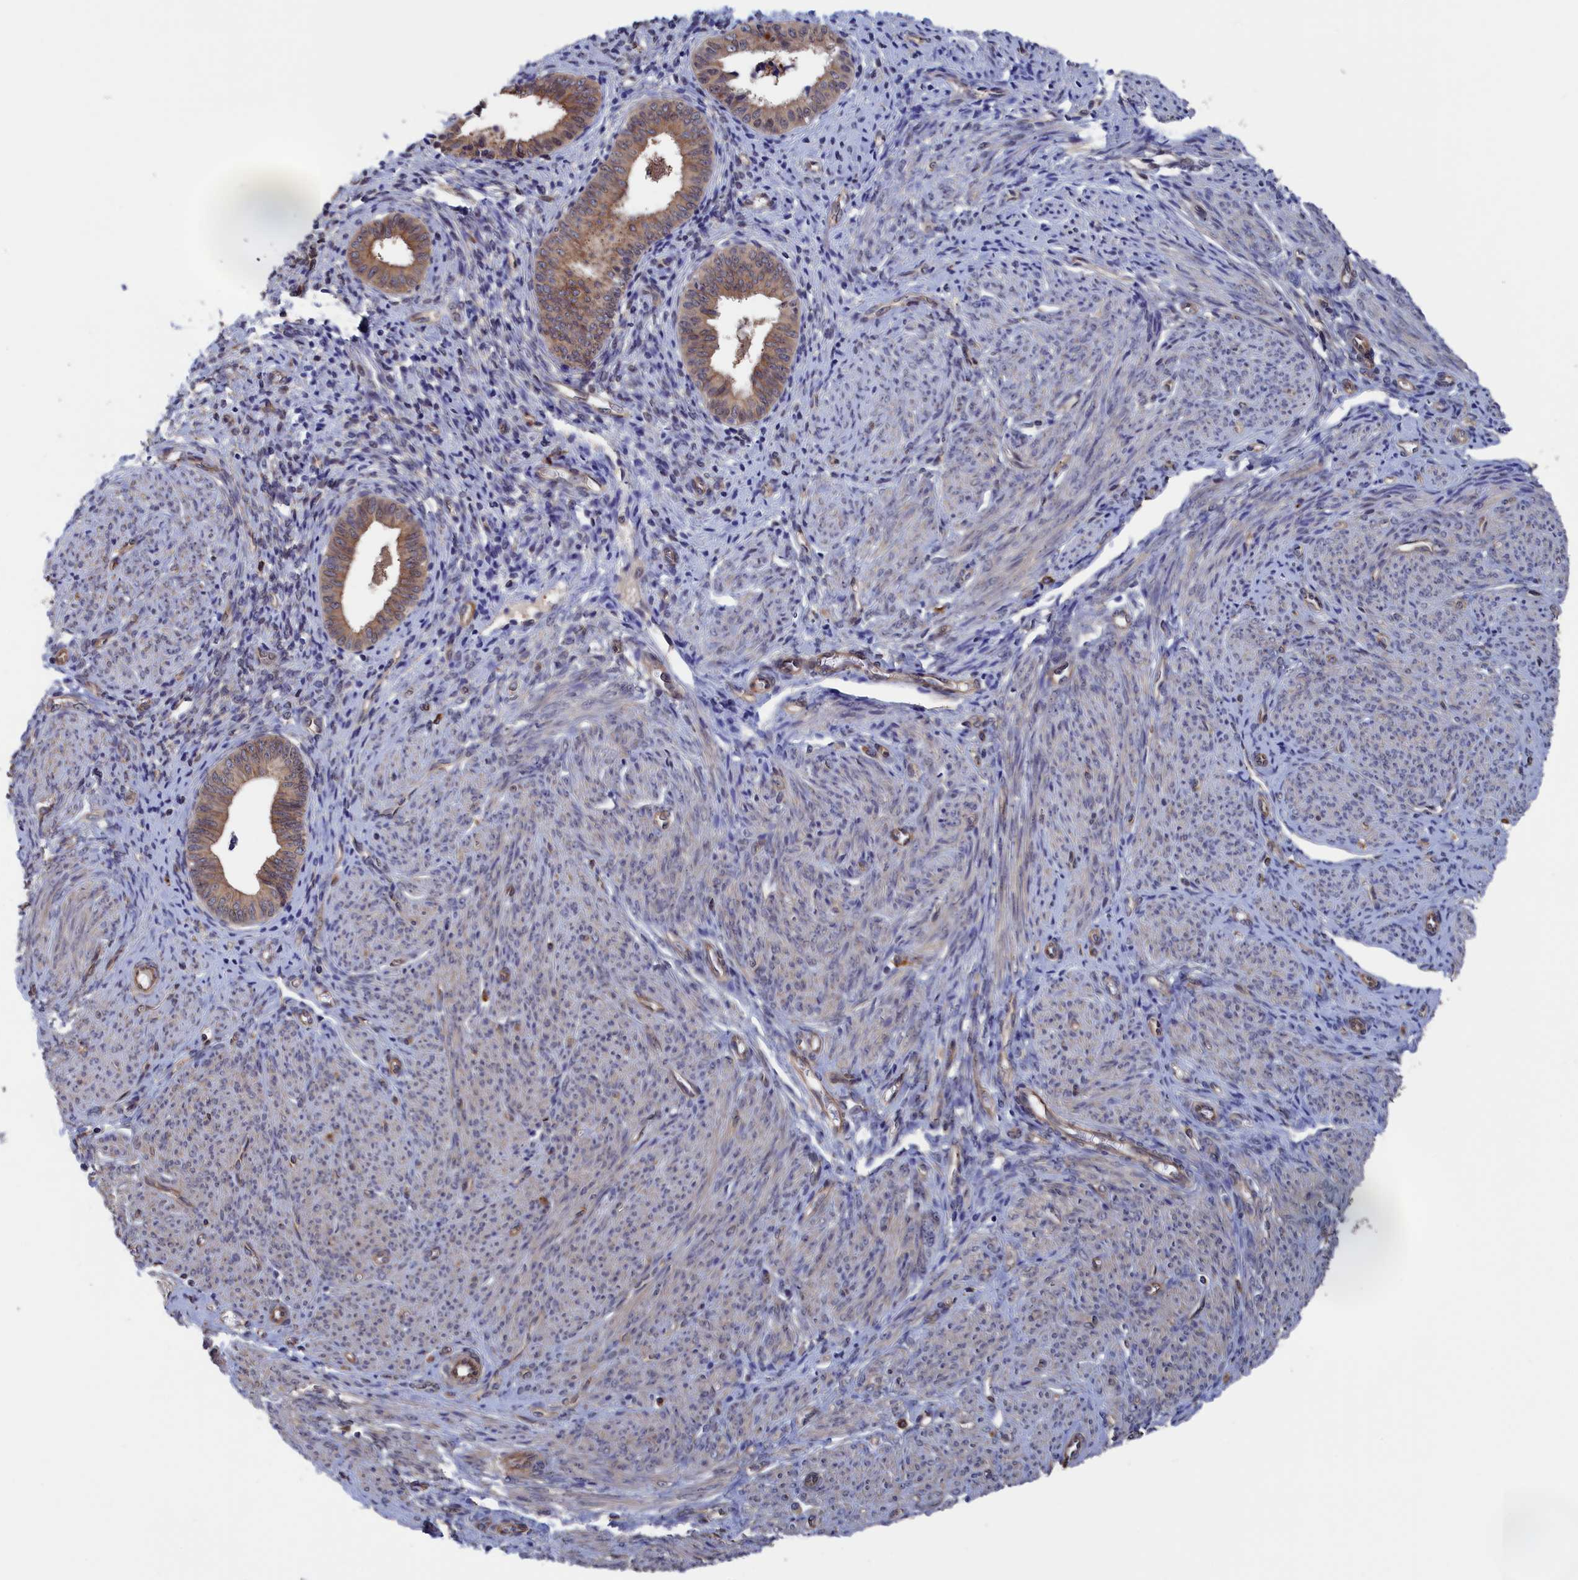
{"staining": {"intensity": "moderate", "quantity": ">75%", "location": "cytoplasmic/membranous"}, "tissue": "endometrial cancer", "cell_type": "Tumor cells", "image_type": "cancer", "snomed": [{"axis": "morphology", "description": "Adenocarcinoma, NOS"}, {"axis": "topography", "description": "Endometrium"}], "caption": "A medium amount of moderate cytoplasmic/membranous expression is seen in about >75% of tumor cells in endometrial cancer (adenocarcinoma) tissue.", "gene": "NUTF2", "patient": {"sex": "female", "age": 79}}